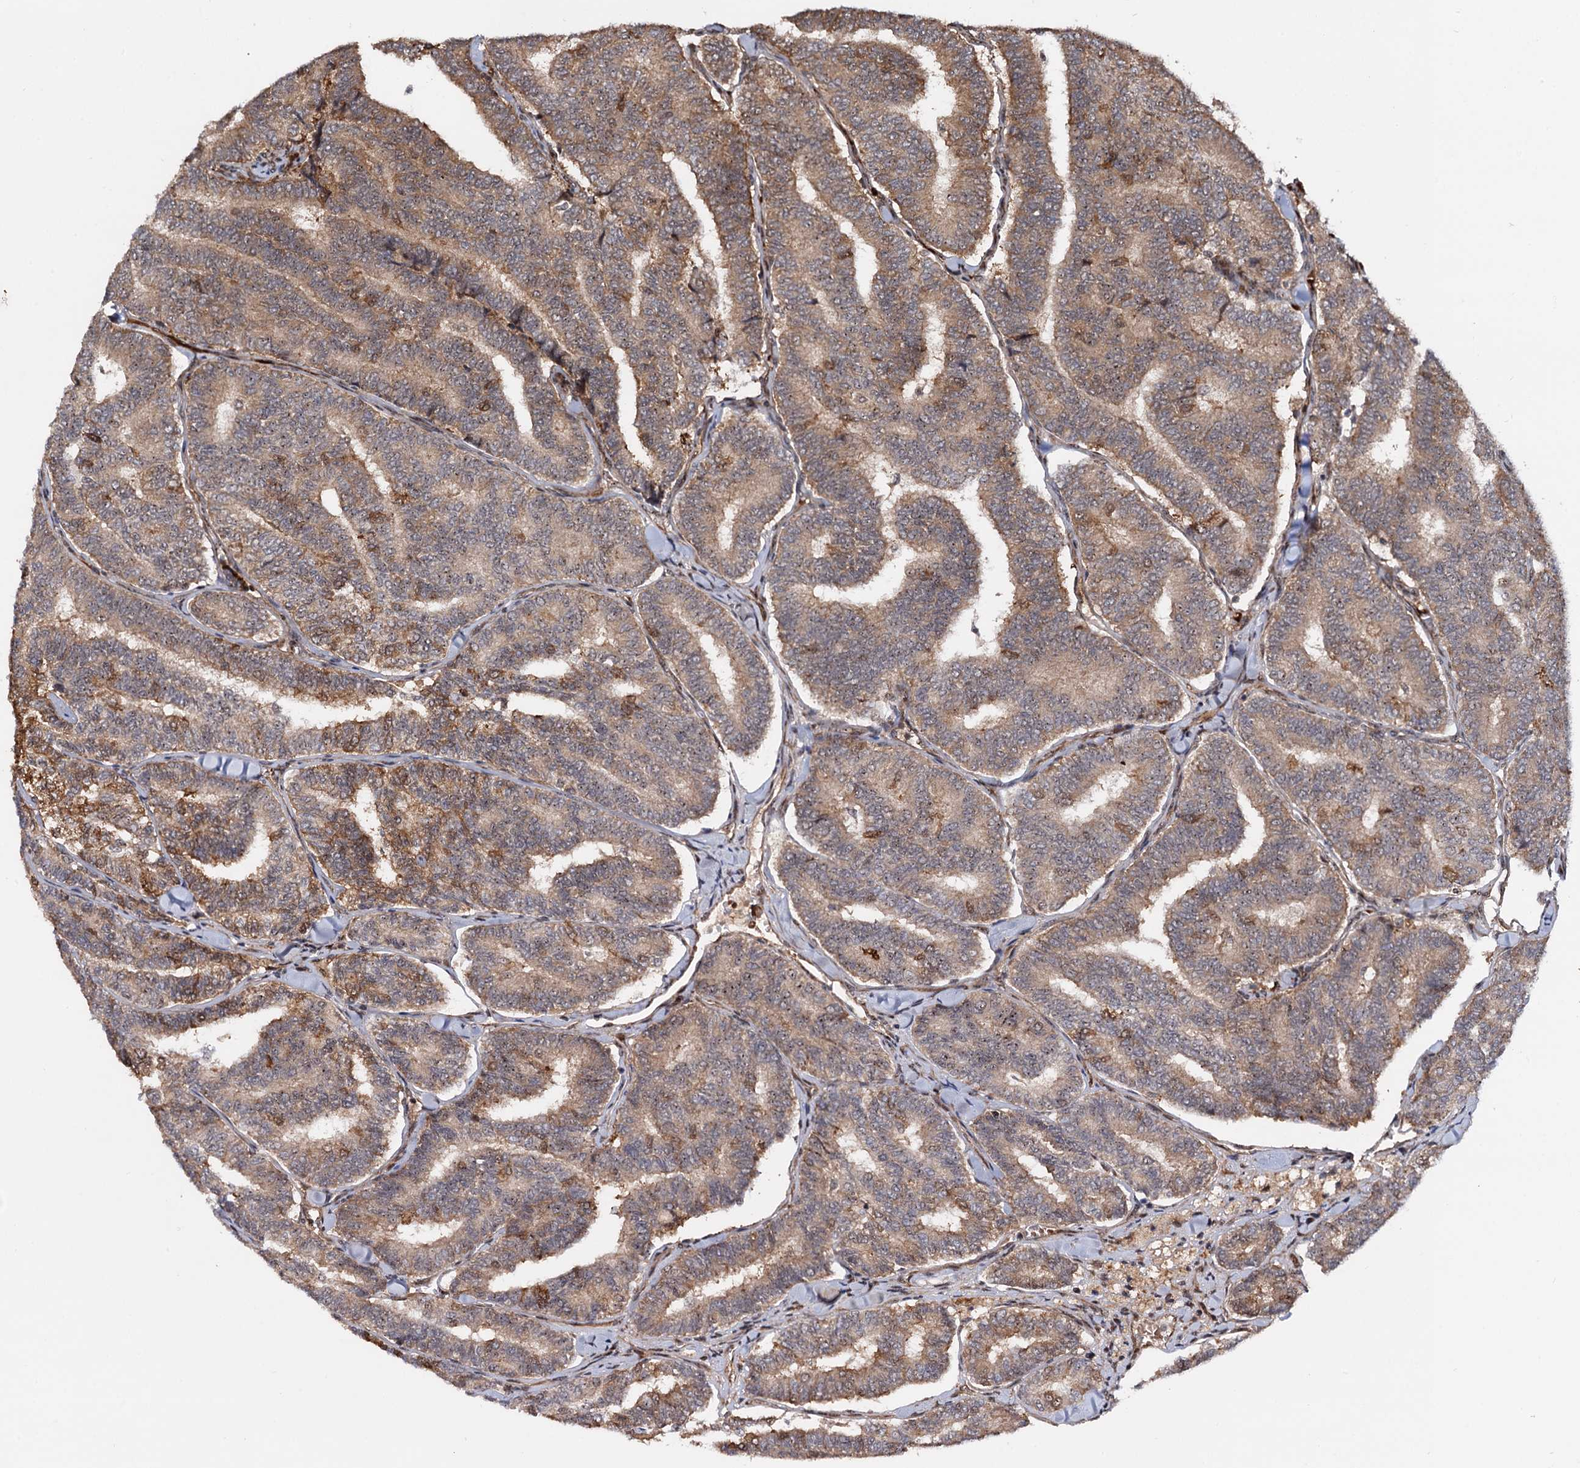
{"staining": {"intensity": "moderate", "quantity": ">75%", "location": "cytoplasmic/membranous"}, "tissue": "thyroid cancer", "cell_type": "Tumor cells", "image_type": "cancer", "snomed": [{"axis": "morphology", "description": "Papillary adenocarcinoma, NOS"}, {"axis": "topography", "description": "Thyroid gland"}], "caption": "The immunohistochemical stain labels moderate cytoplasmic/membranous positivity in tumor cells of papillary adenocarcinoma (thyroid) tissue. (brown staining indicates protein expression, while blue staining denotes nuclei).", "gene": "PIGB", "patient": {"sex": "female", "age": 35}}